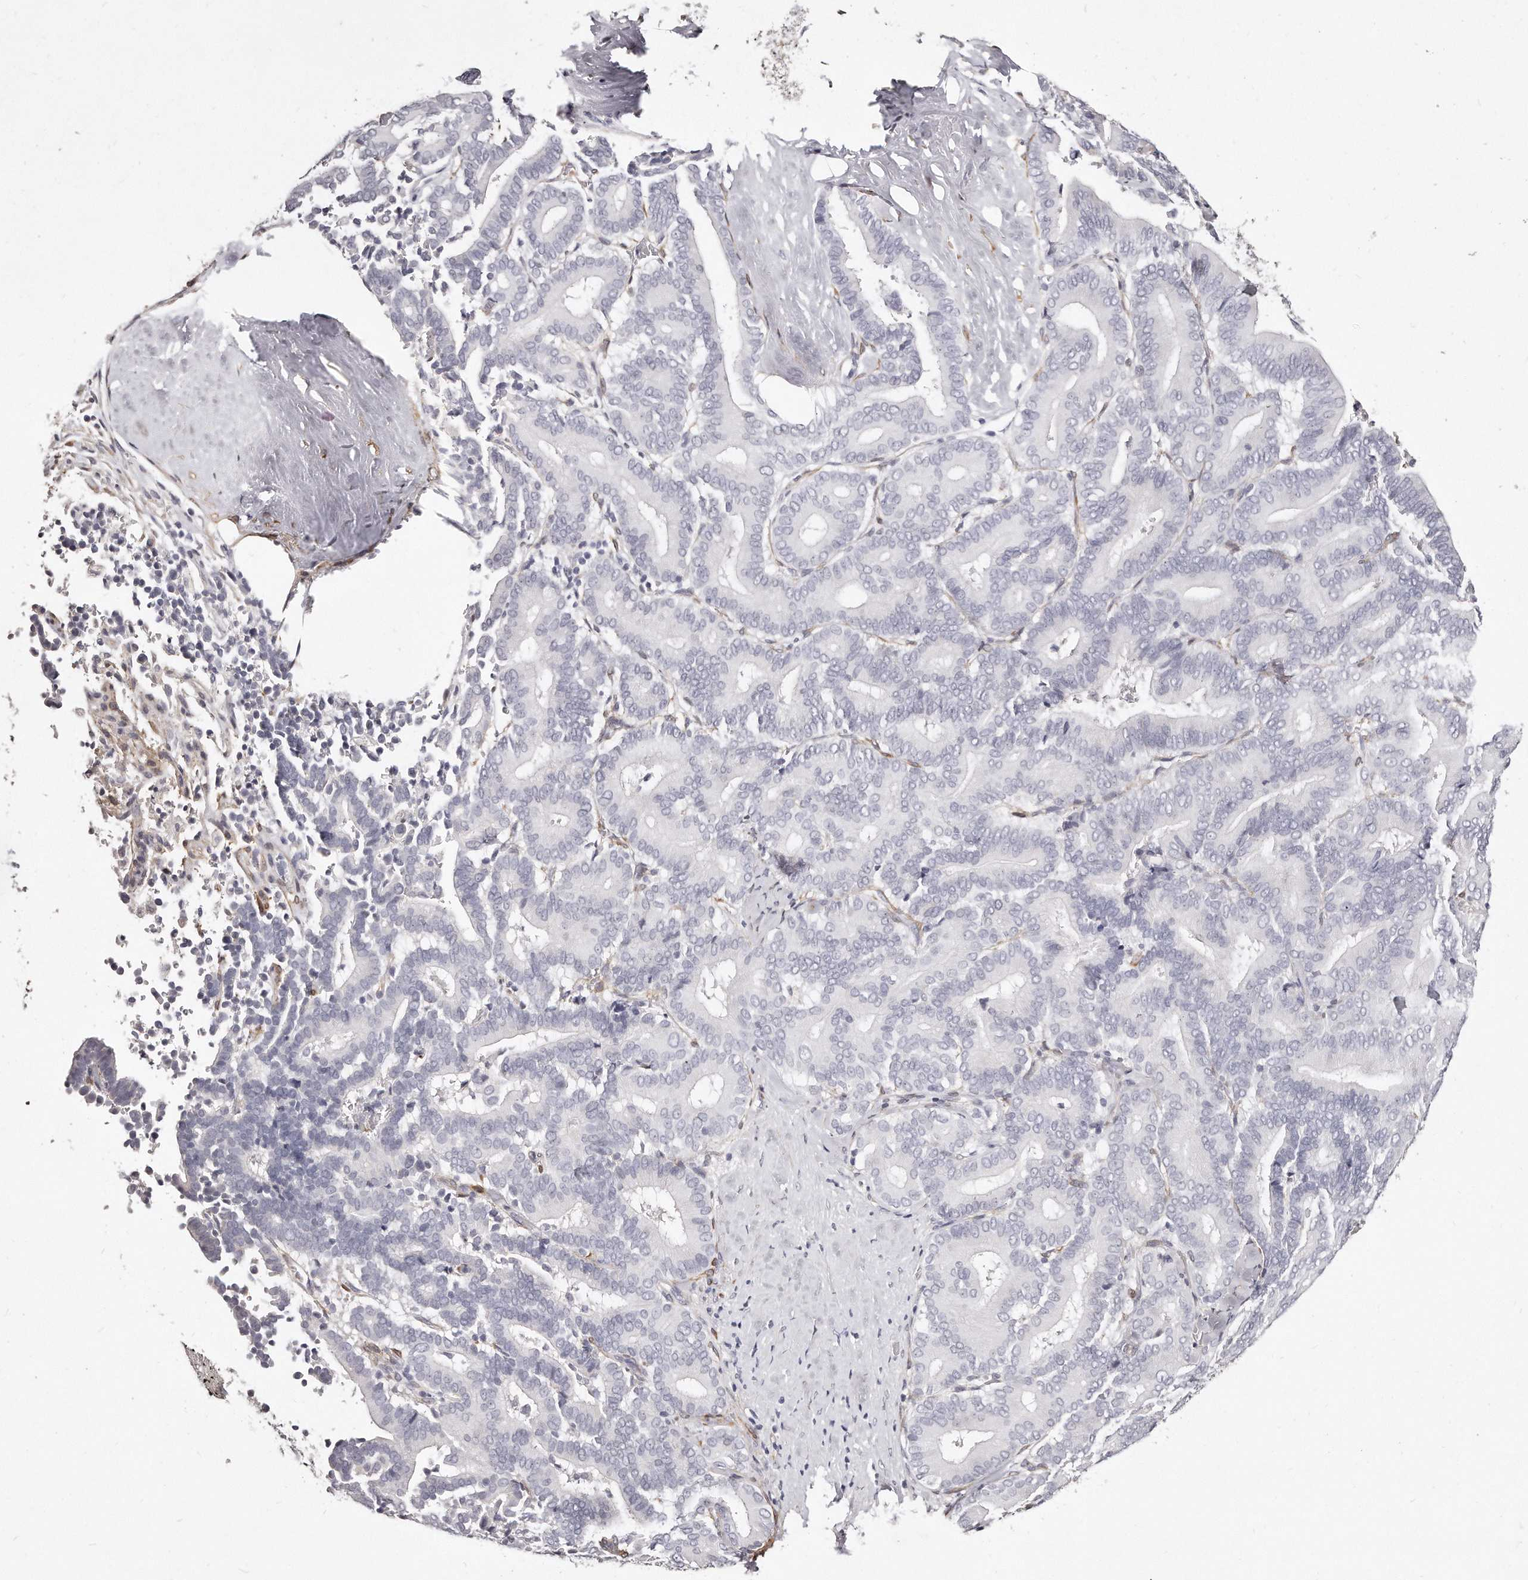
{"staining": {"intensity": "negative", "quantity": "none", "location": "none"}, "tissue": "liver cancer", "cell_type": "Tumor cells", "image_type": "cancer", "snomed": [{"axis": "morphology", "description": "Cholangiocarcinoma"}, {"axis": "topography", "description": "Liver"}], "caption": "Histopathology image shows no significant protein staining in tumor cells of liver cancer. (DAB immunohistochemistry with hematoxylin counter stain).", "gene": "LMOD1", "patient": {"sex": "female", "age": 75}}